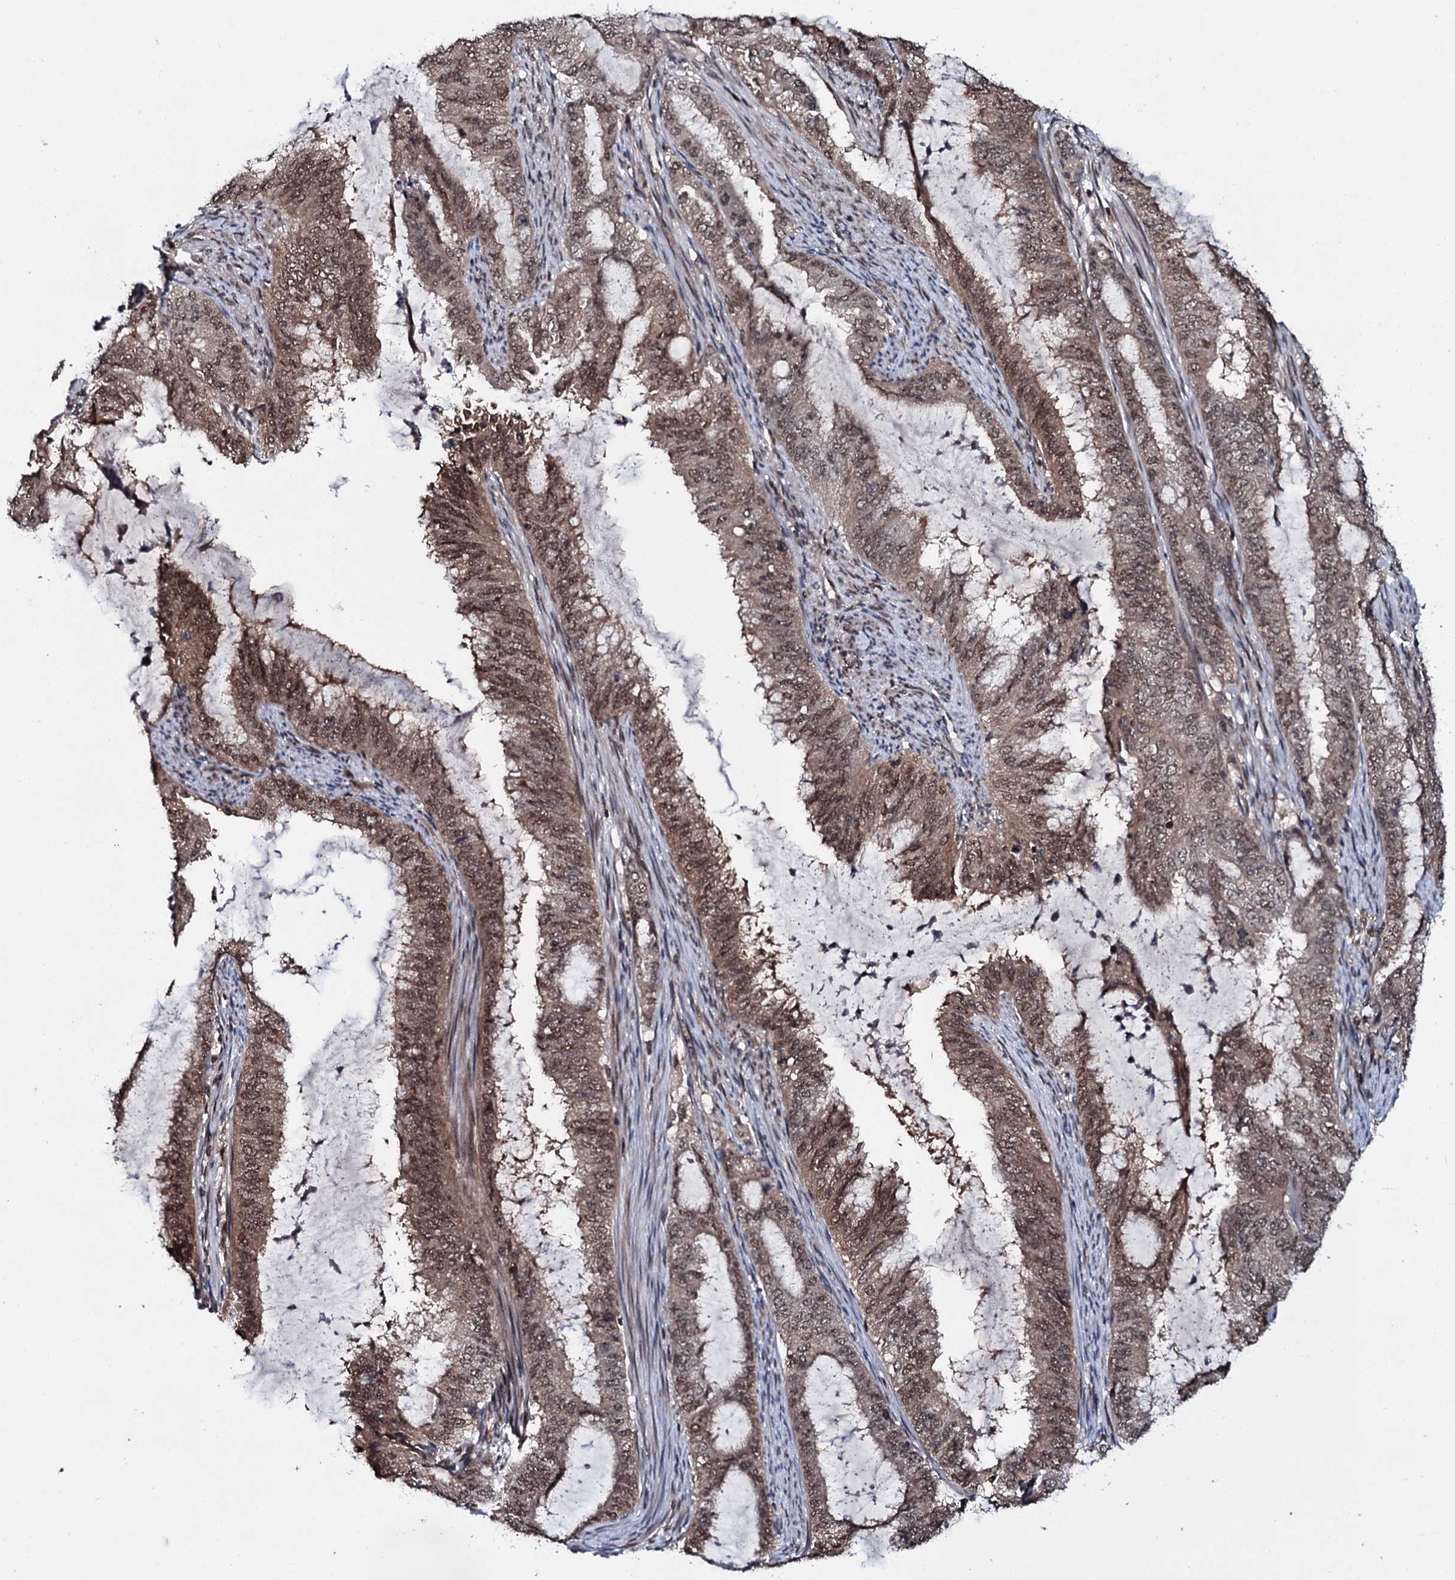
{"staining": {"intensity": "moderate", "quantity": ">75%", "location": "nuclear"}, "tissue": "endometrial cancer", "cell_type": "Tumor cells", "image_type": "cancer", "snomed": [{"axis": "morphology", "description": "Adenocarcinoma, NOS"}, {"axis": "topography", "description": "Endometrium"}], "caption": "Protein expression analysis of endometrial adenocarcinoma shows moderate nuclear staining in approximately >75% of tumor cells.", "gene": "HDDC3", "patient": {"sex": "female", "age": 51}}